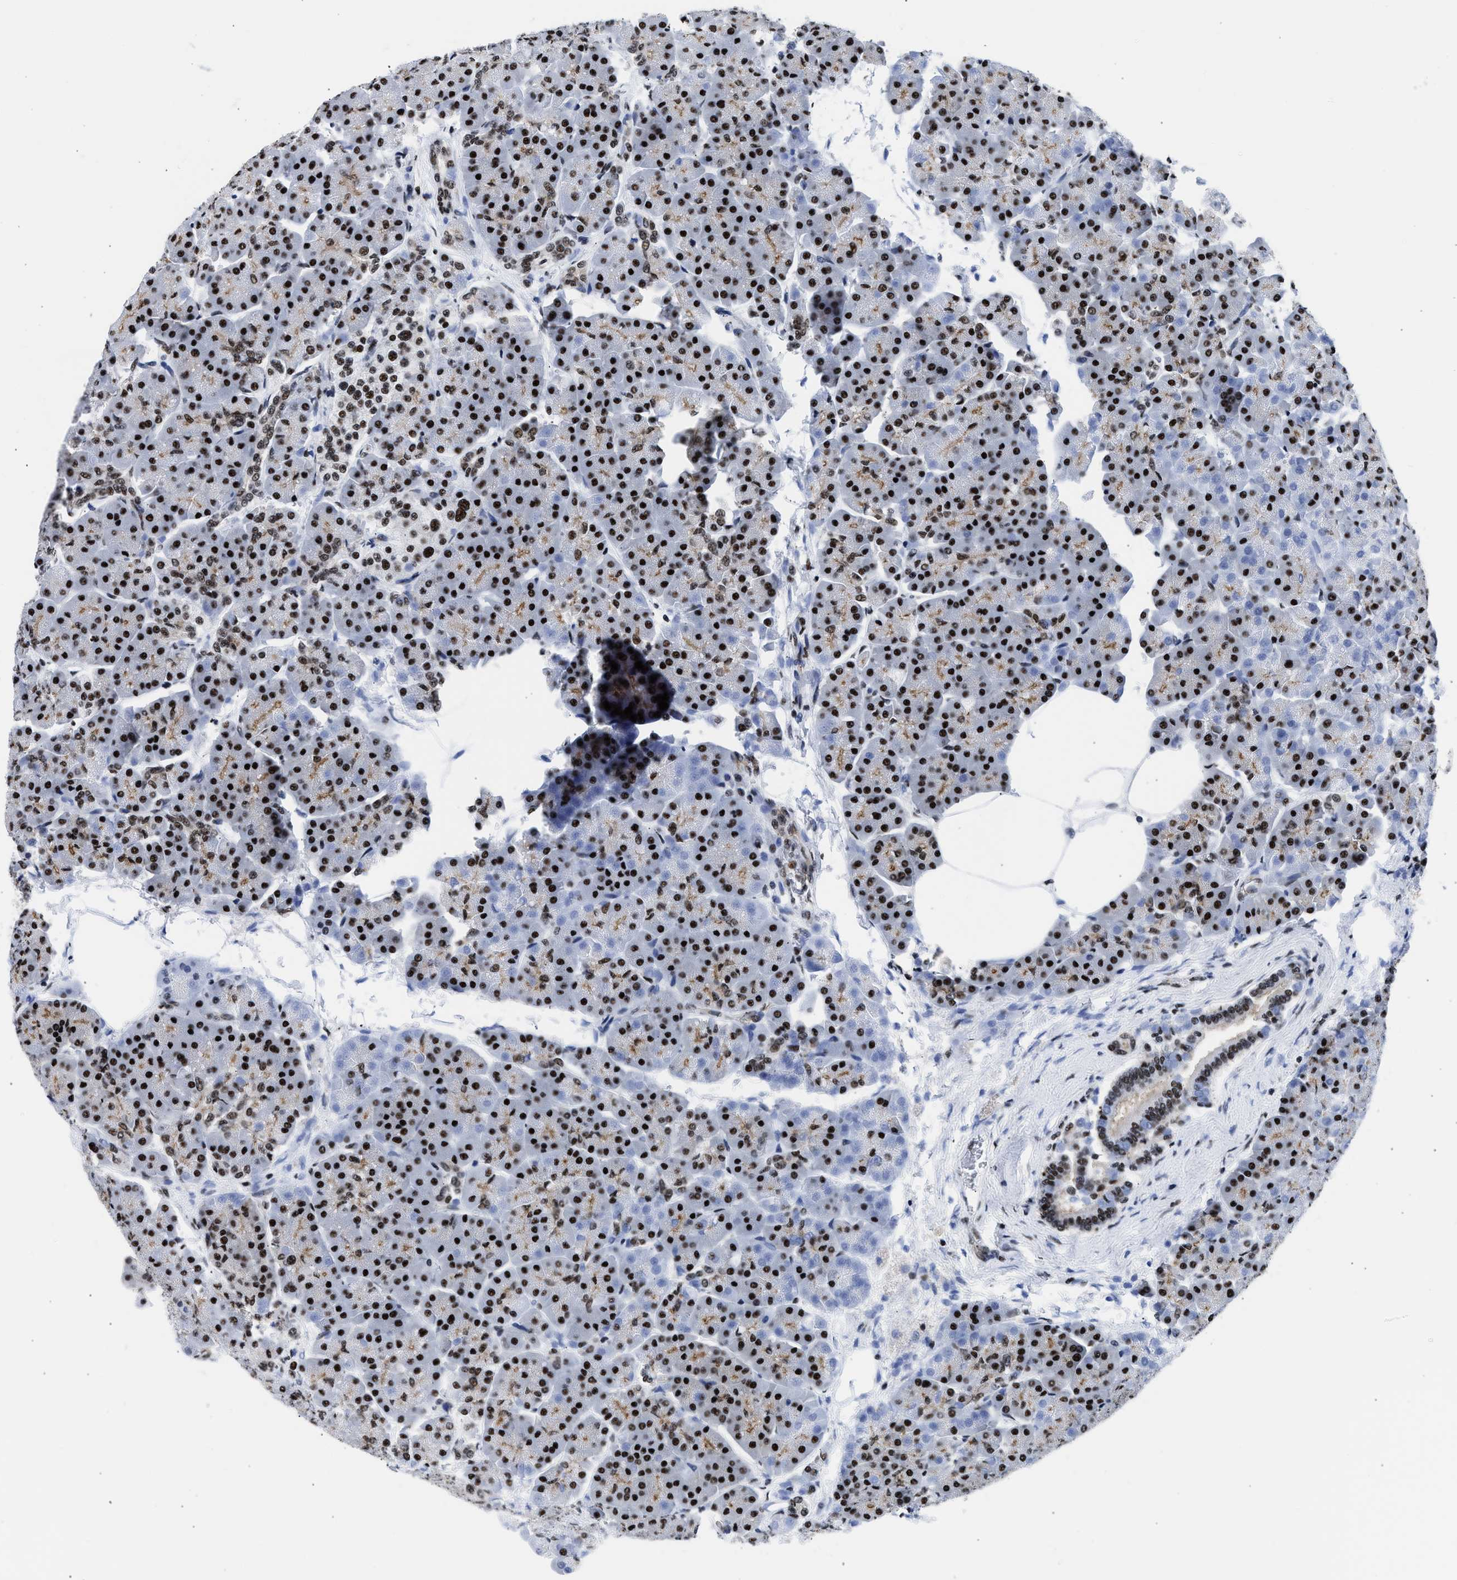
{"staining": {"intensity": "strong", "quantity": ">75%", "location": "nuclear"}, "tissue": "pancreas", "cell_type": "Exocrine glandular cells", "image_type": "normal", "snomed": [{"axis": "morphology", "description": "Normal tissue, NOS"}, {"axis": "topography", "description": "Pancreas"}], "caption": "IHC staining of unremarkable pancreas, which shows high levels of strong nuclear positivity in approximately >75% of exocrine glandular cells indicating strong nuclear protein positivity. The staining was performed using DAB (brown) for protein detection and nuclei were counterstained in hematoxylin (blue).", "gene": "RBM8A", "patient": {"sex": "female", "age": 70}}